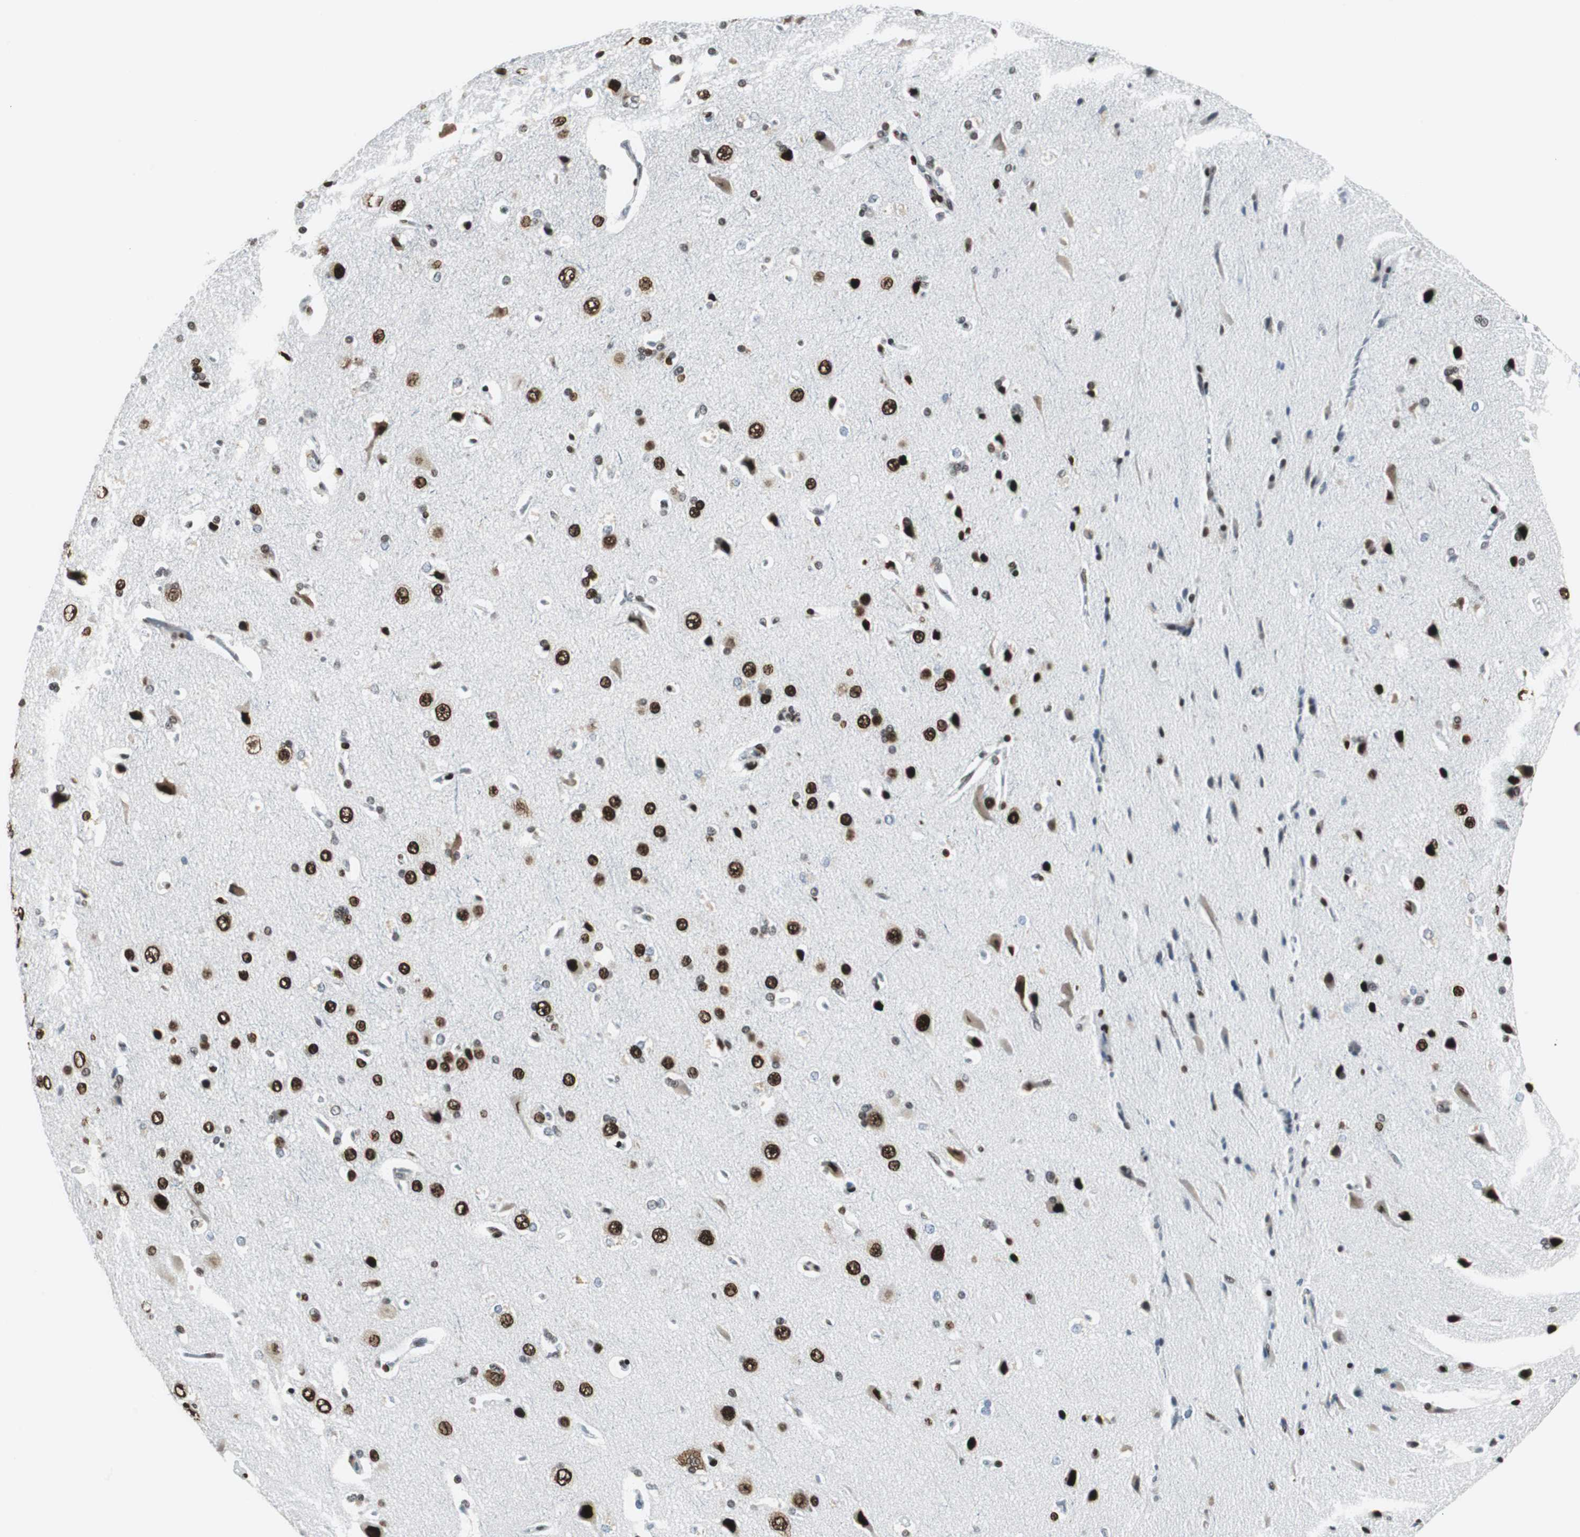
{"staining": {"intensity": "moderate", "quantity": "25%-75%", "location": "nuclear"}, "tissue": "cerebral cortex", "cell_type": "Endothelial cells", "image_type": "normal", "snomed": [{"axis": "morphology", "description": "Normal tissue, NOS"}, {"axis": "topography", "description": "Cerebral cortex"}], "caption": "This image displays immunohistochemistry staining of normal human cerebral cortex, with medium moderate nuclear staining in about 25%-75% of endothelial cells.", "gene": "MEF2D", "patient": {"sex": "male", "age": 62}}